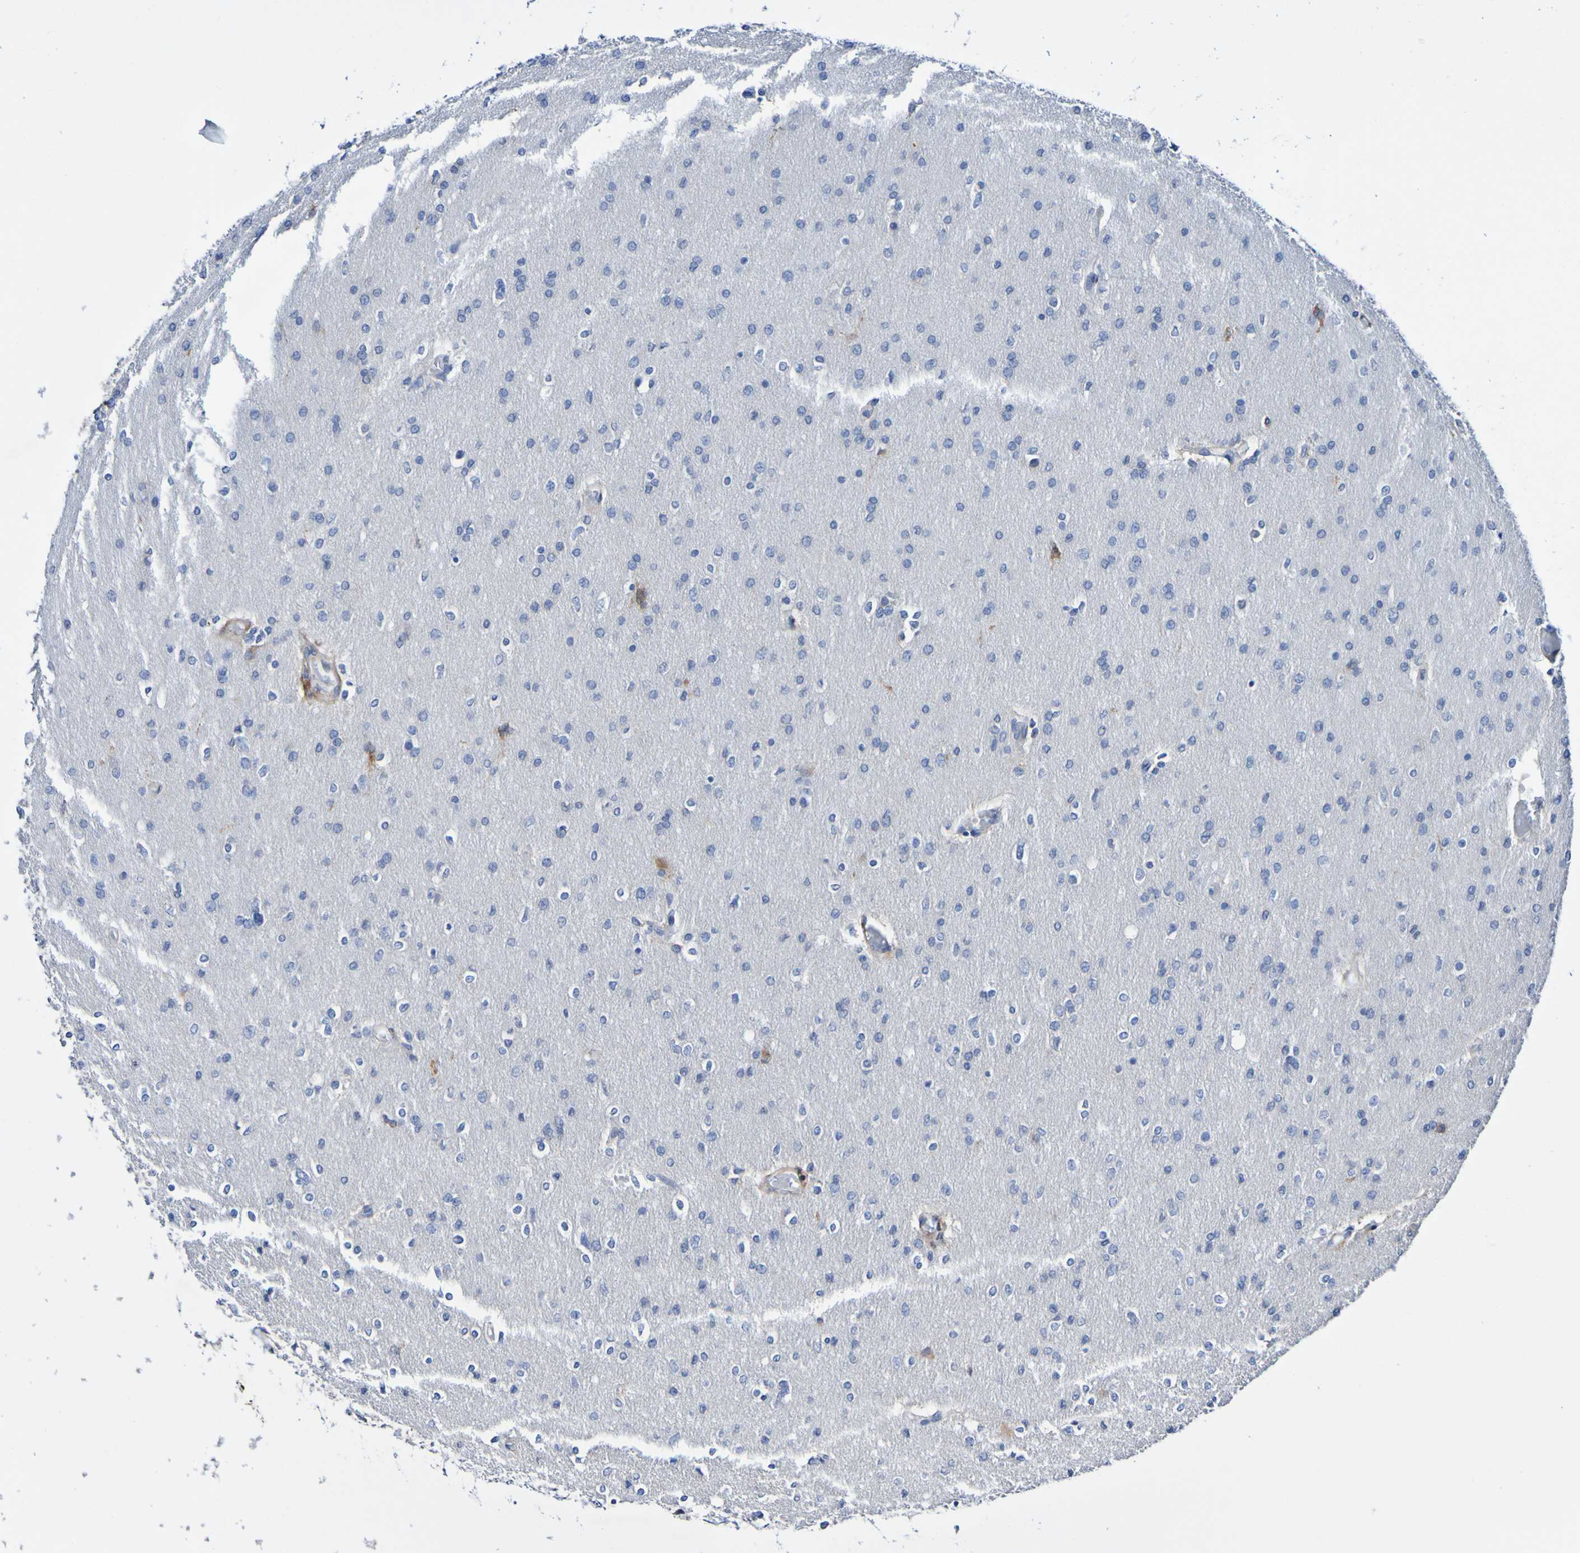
{"staining": {"intensity": "negative", "quantity": "none", "location": "none"}, "tissue": "glioma", "cell_type": "Tumor cells", "image_type": "cancer", "snomed": [{"axis": "morphology", "description": "Glioma, malignant, High grade"}, {"axis": "topography", "description": "Cerebral cortex"}], "caption": "High power microscopy micrograph of an immunohistochemistry (IHC) image of malignant glioma (high-grade), revealing no significant expression in tumor cells.", "gene": "SGCB", "patient": {"sex": "female", "age": 36}}